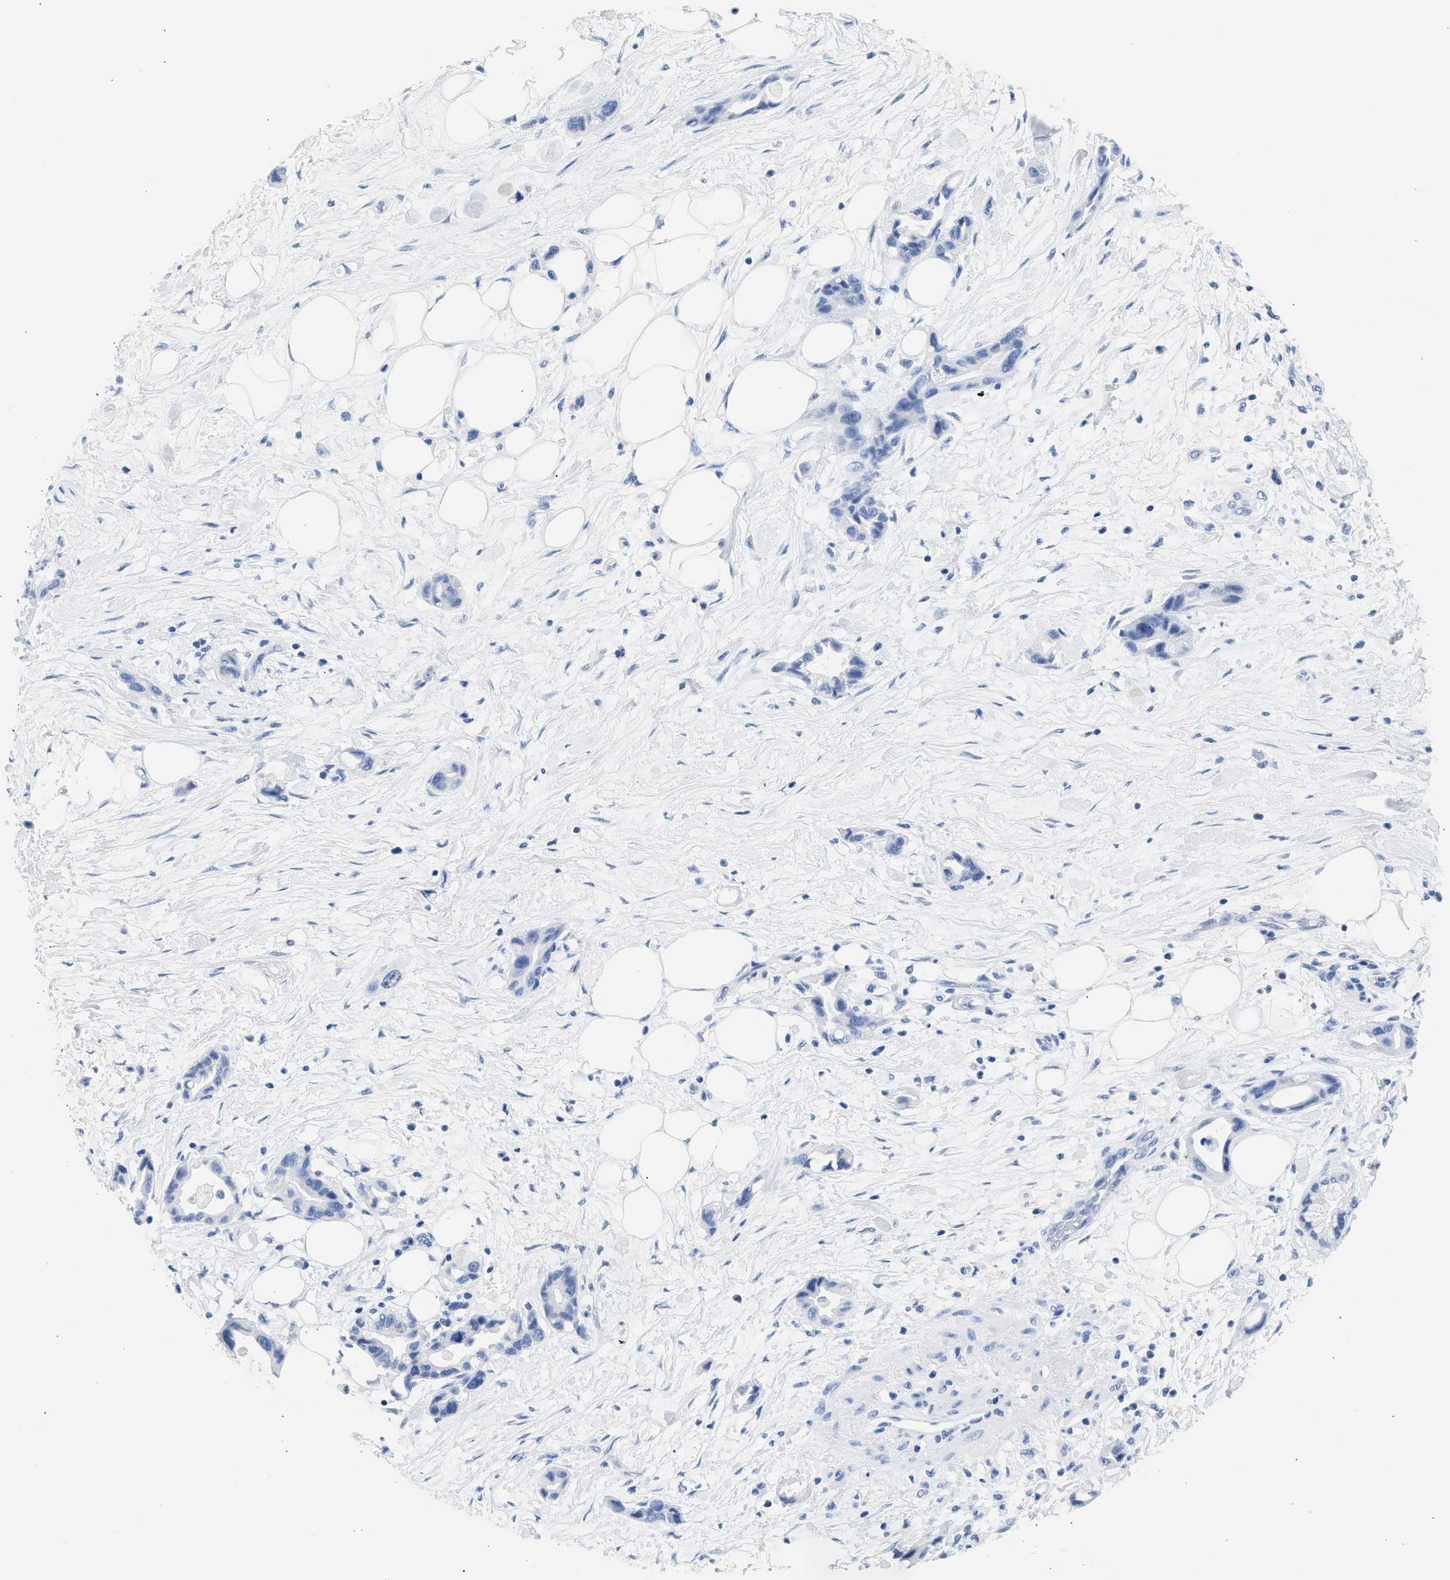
{"staining": {"intensity": "negative", "quantity": "none", "location": "none"}, "tissue": "pancreatic cancer", "cell_type": "Tumor cells", "image_type": "cancer", "snomed": [{"axis": "morphology", "description": "Adenocarcinoma, NOS"}, {"axis": "topography", "description": "Pancreas"}], "caption": "Immunohistochemical staining of human adenocarcinoma (pancreatic) shows no significant positivity in tumor cells. (Stains: DAB IHC with hematoxylin counter stain, Microscopy: brightfield microscopy at high magnification).", "gene": "NCAM1", "patient": {"sex": "female", "age": 57}}